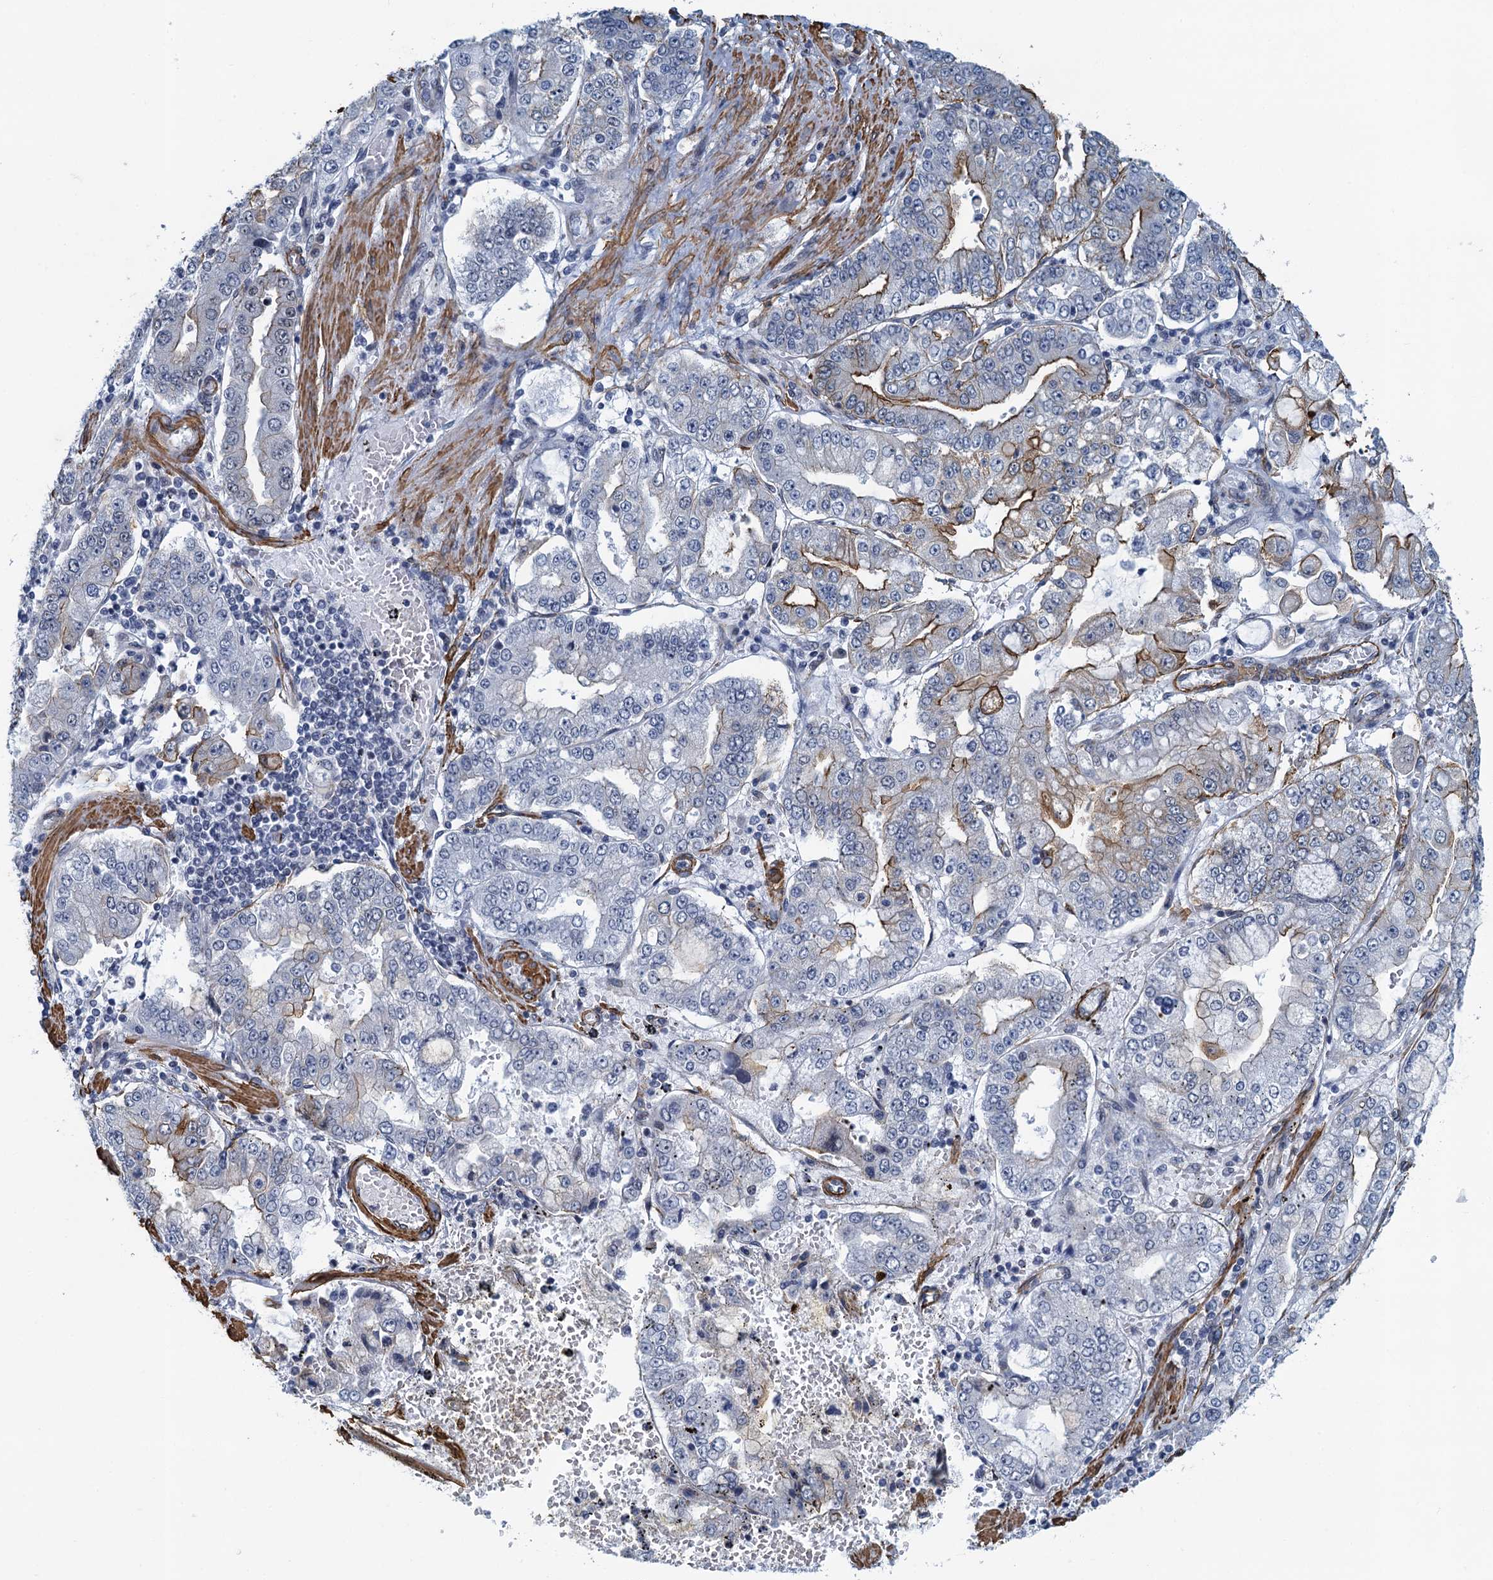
{"staining": {"intensity": "negative", "quantity": "none", "location": "none"}, "tissue": "stomach cancer", "cell_type": "Tumor cells", "image_type": "cancer", "snomed": [{"axis": "morphology", "description": "Adenocarcinoma, NOS"}, {"axis": "topography", "description": "Stomach"}], "caption": "IHC of stomach cancer shows no positivity in tumor cells.", "gene": "ALG2", "patient": {"sex": "male", "age": 76}}